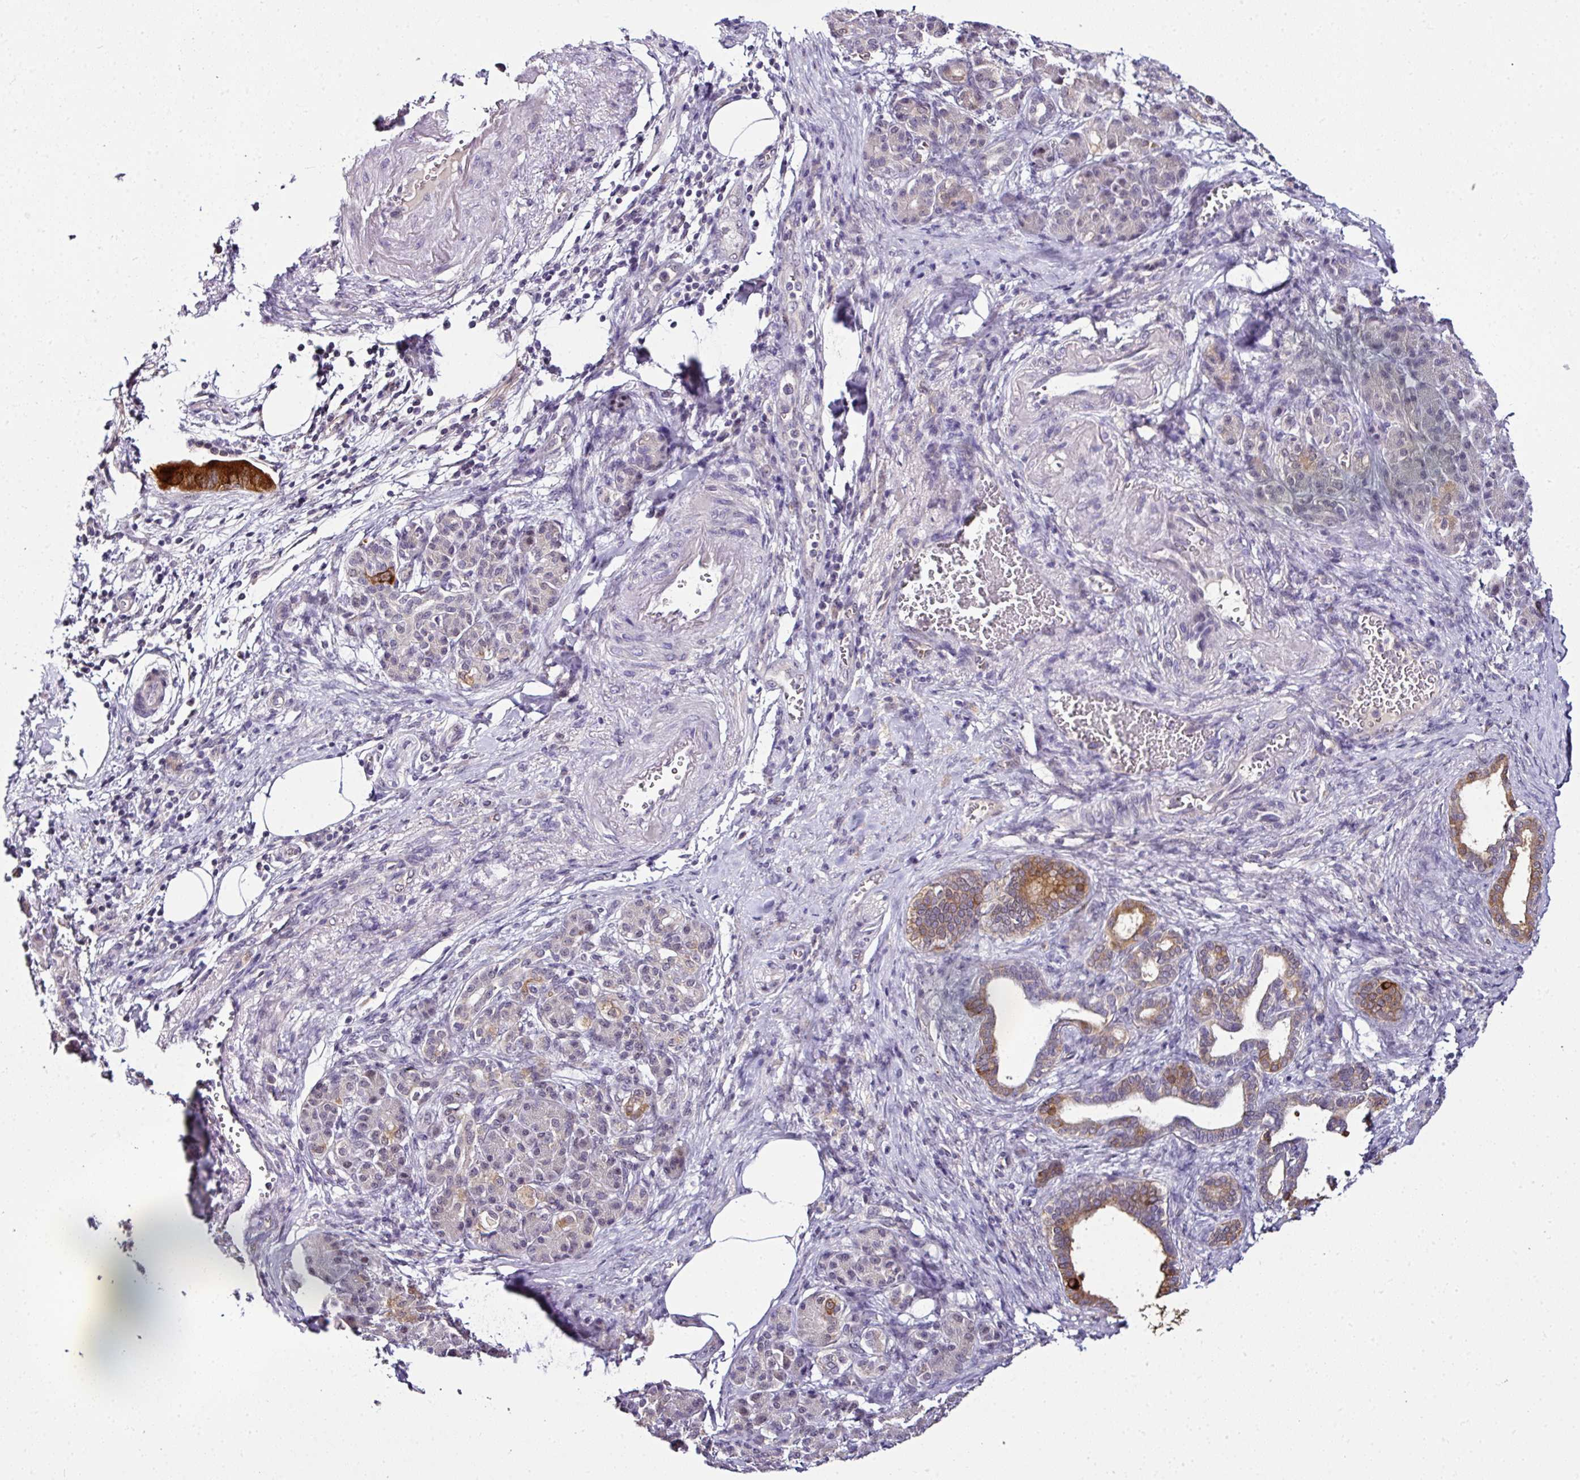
{"staining": {"intensity": "strong", "quantity": "25%-75%", "location": "cytoplasmic/membranous"}, "tissue": "pancreatic cancer", "cell_type": "Tumor cells", "image_type": "cancer", "snomed": [{"axis": "morphology", "description": "Adenocarcinoma, NOS"}, {"axis": "topography", "description": "Pancreas"}], "caption": "There is high levels of strong cytoplasmic/membranous positivity in tumor cells of adenocarcinoma (pancreatic), as demonstrated by immunohistochemical staining (brown color).", "gene": "NAPSA", "patient": {"sex": "female", "age": 55}}